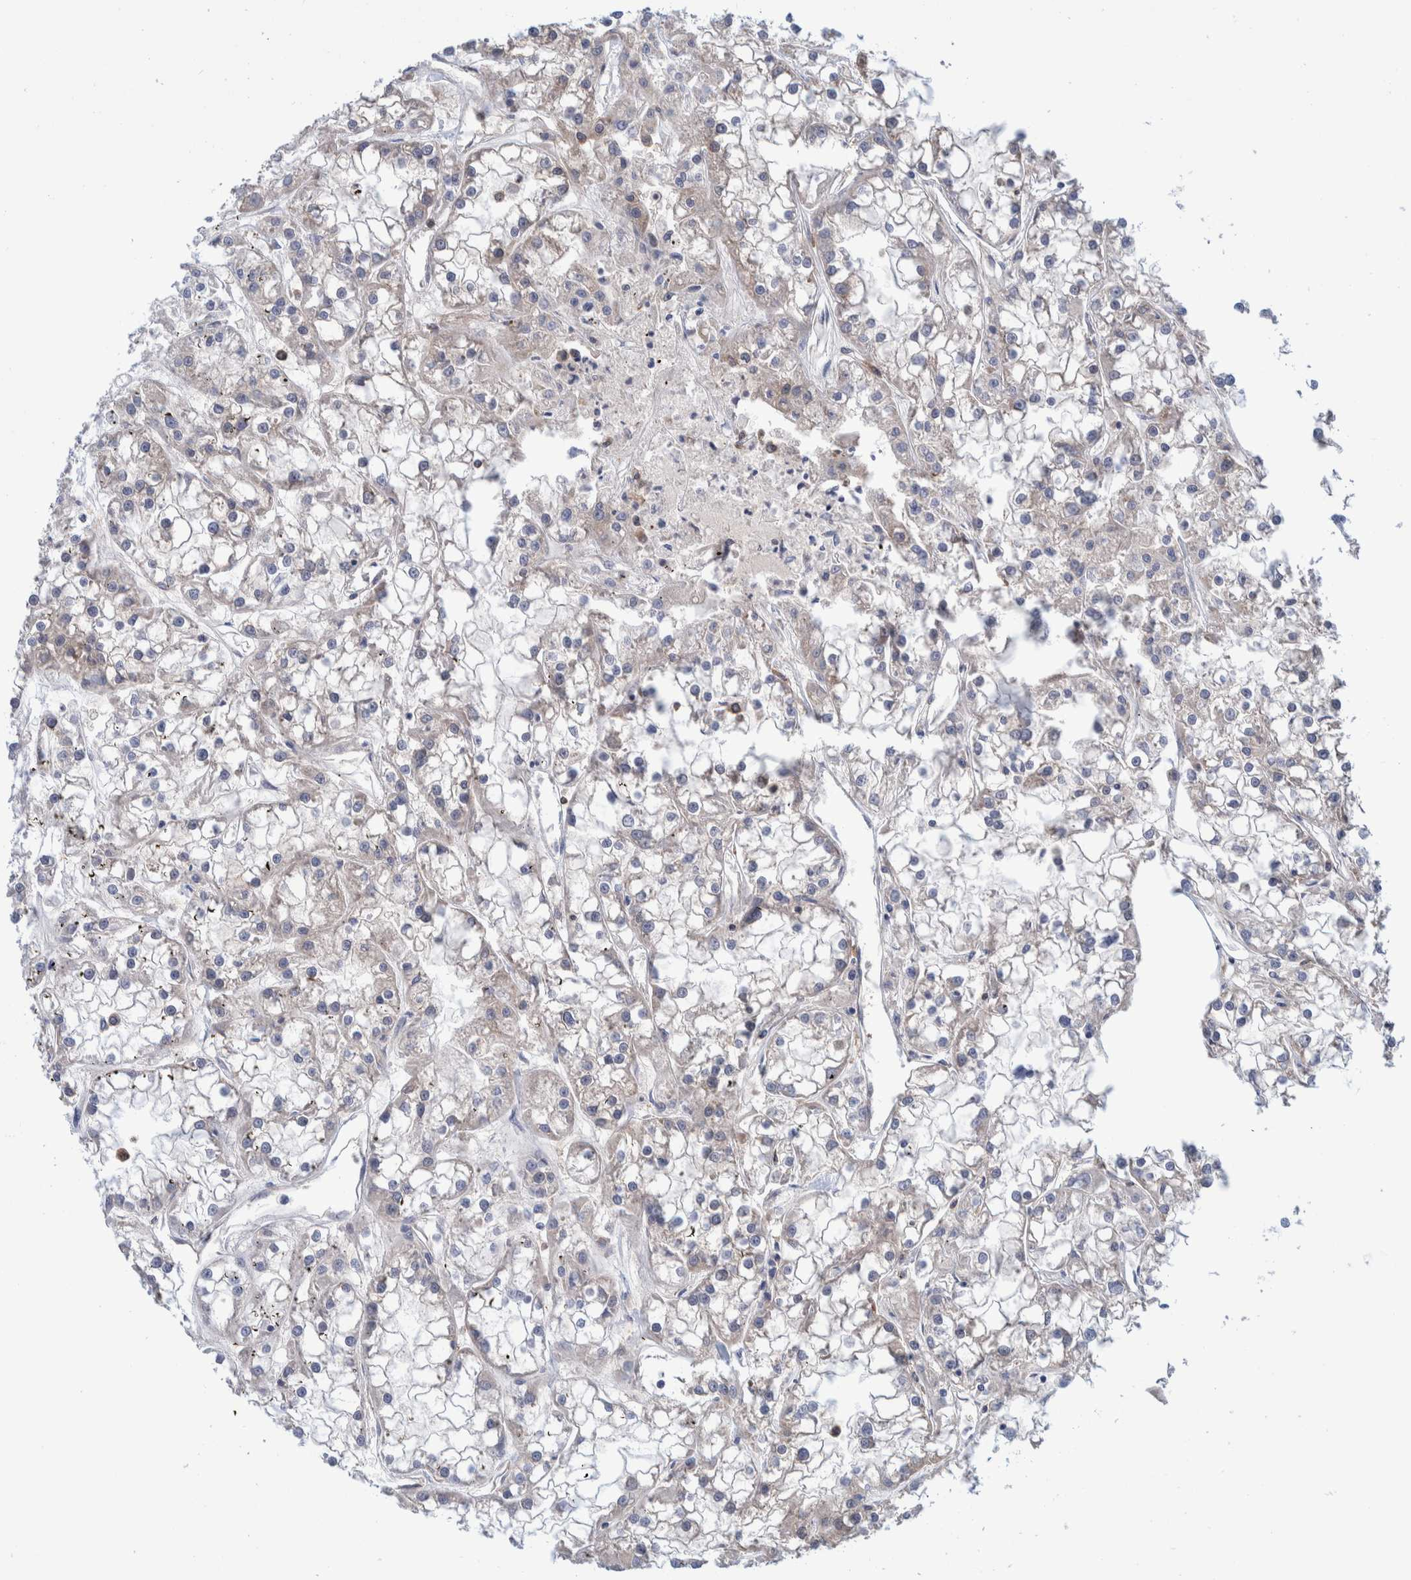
{"staining": {"intensity": "negative", "quantity": "none", "location": "none"}, "tissue": "renal cancer", "cell_type": "Tumor cells", "image_type": "cancer", "snomed": [{"axis": "morphology", "description": "Adenocarcinoma, NOS"}, {"axis": "topography", "description": "Kidney"}], "caption": "This photomicrograph is of adenocarcinoma (renal) stained with immunohistochemistry to label a protein in brown with the nuclei are counter-stained blue. There is no staining in tumor cells.", "gene": "PFAS", "patient": {"sex": "female", "age": 52}}